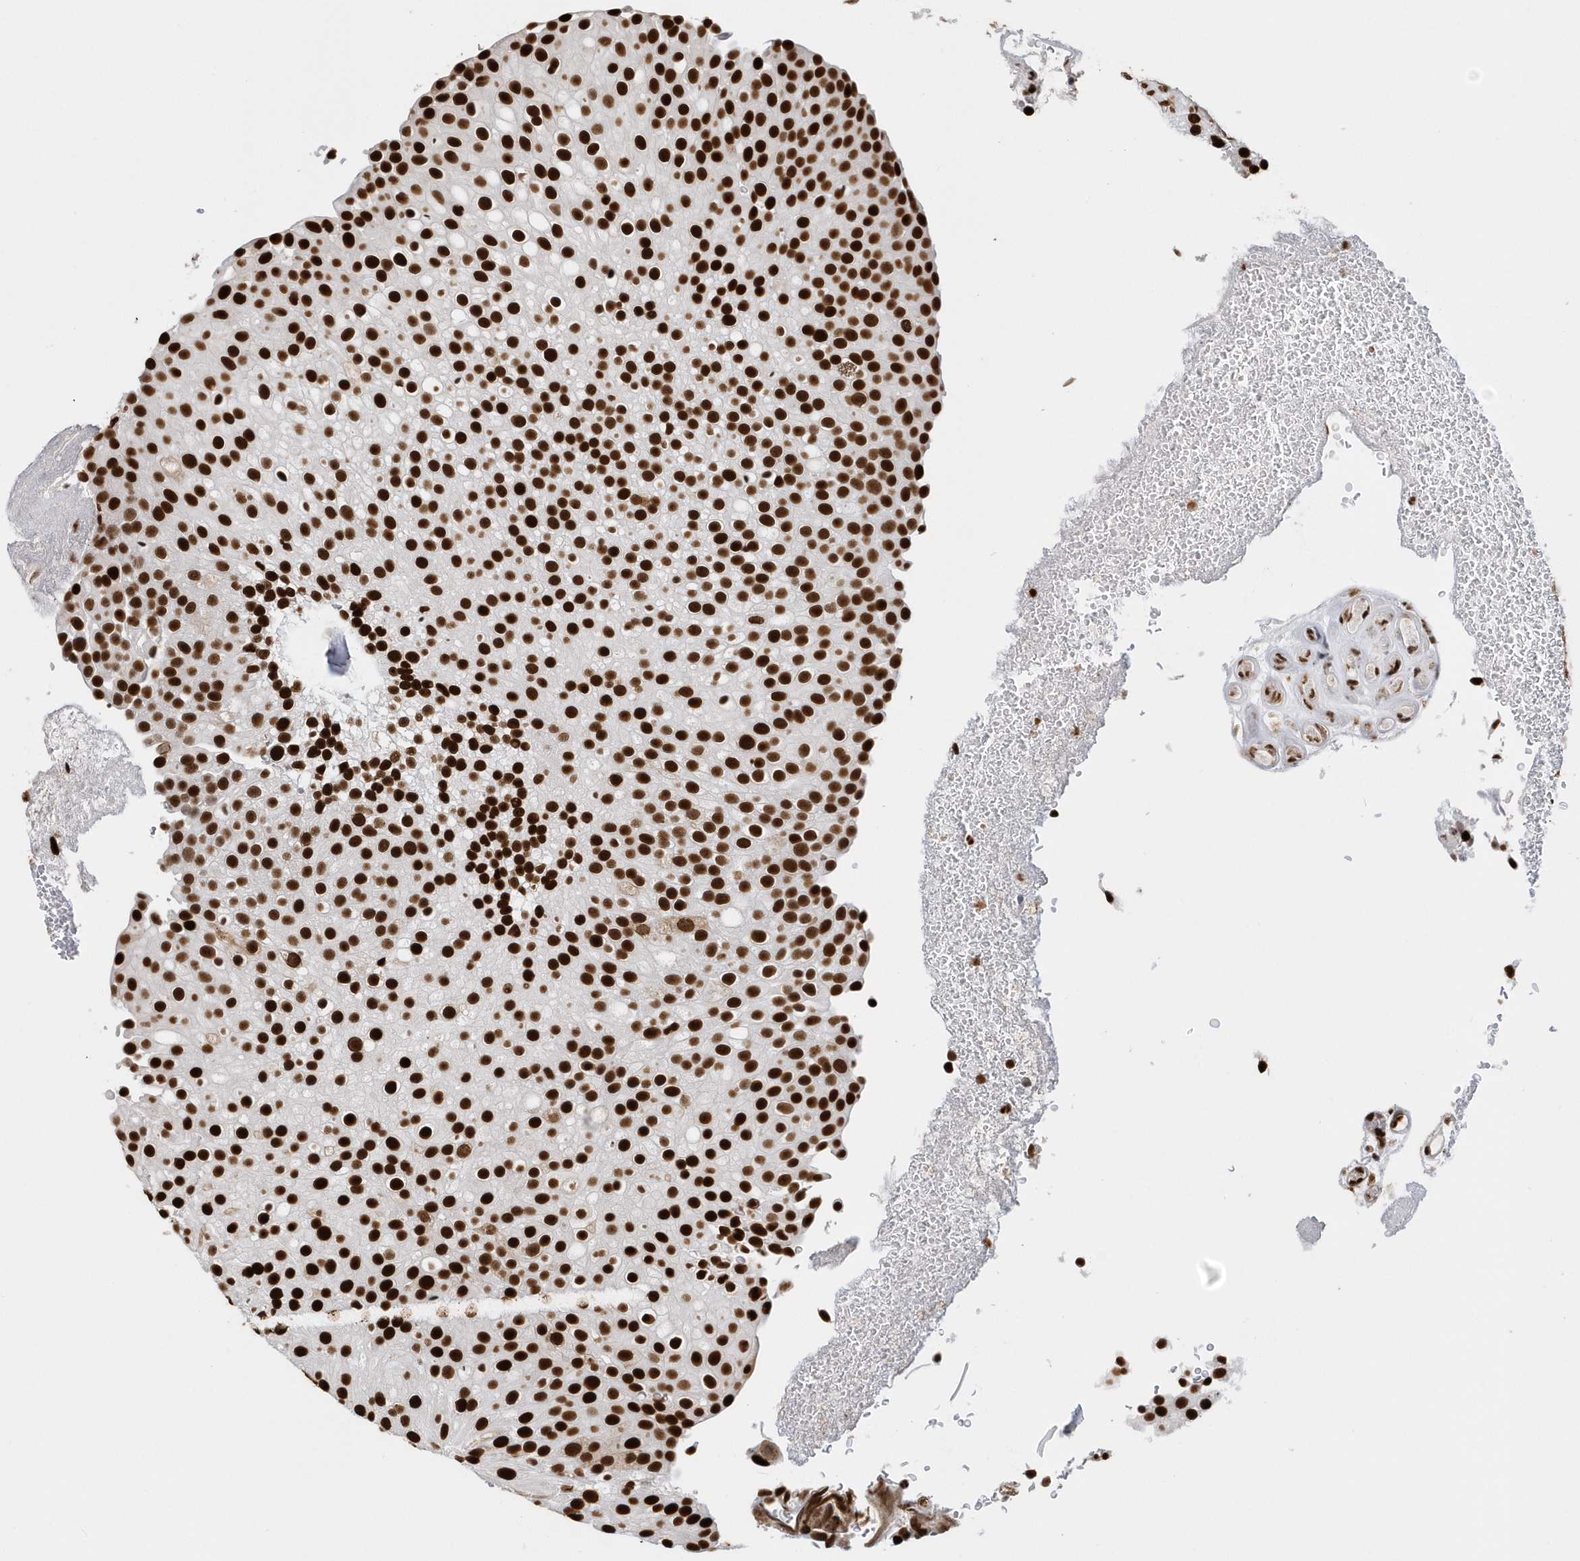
{"staining": {"intensity": "strong", "quantity": ">75%", "location": "nuclear"}, "tissue": "urothelial cancer", "cell_type": "Tumor cells", "image_type": "cancer", "snomed": [{"axis": "morphology", "description": "Urothelial carcinoma, Low grade"}, {"axis": "topography", "description": "Urinary bladder"}], "caption": "A photomicrograph of human urothelial cancer stained for a protein exhibits strong nuclear brown staining in tumor cells.", "gene": "SUMO2", "patient": {"sex": "male", "age": 78}}